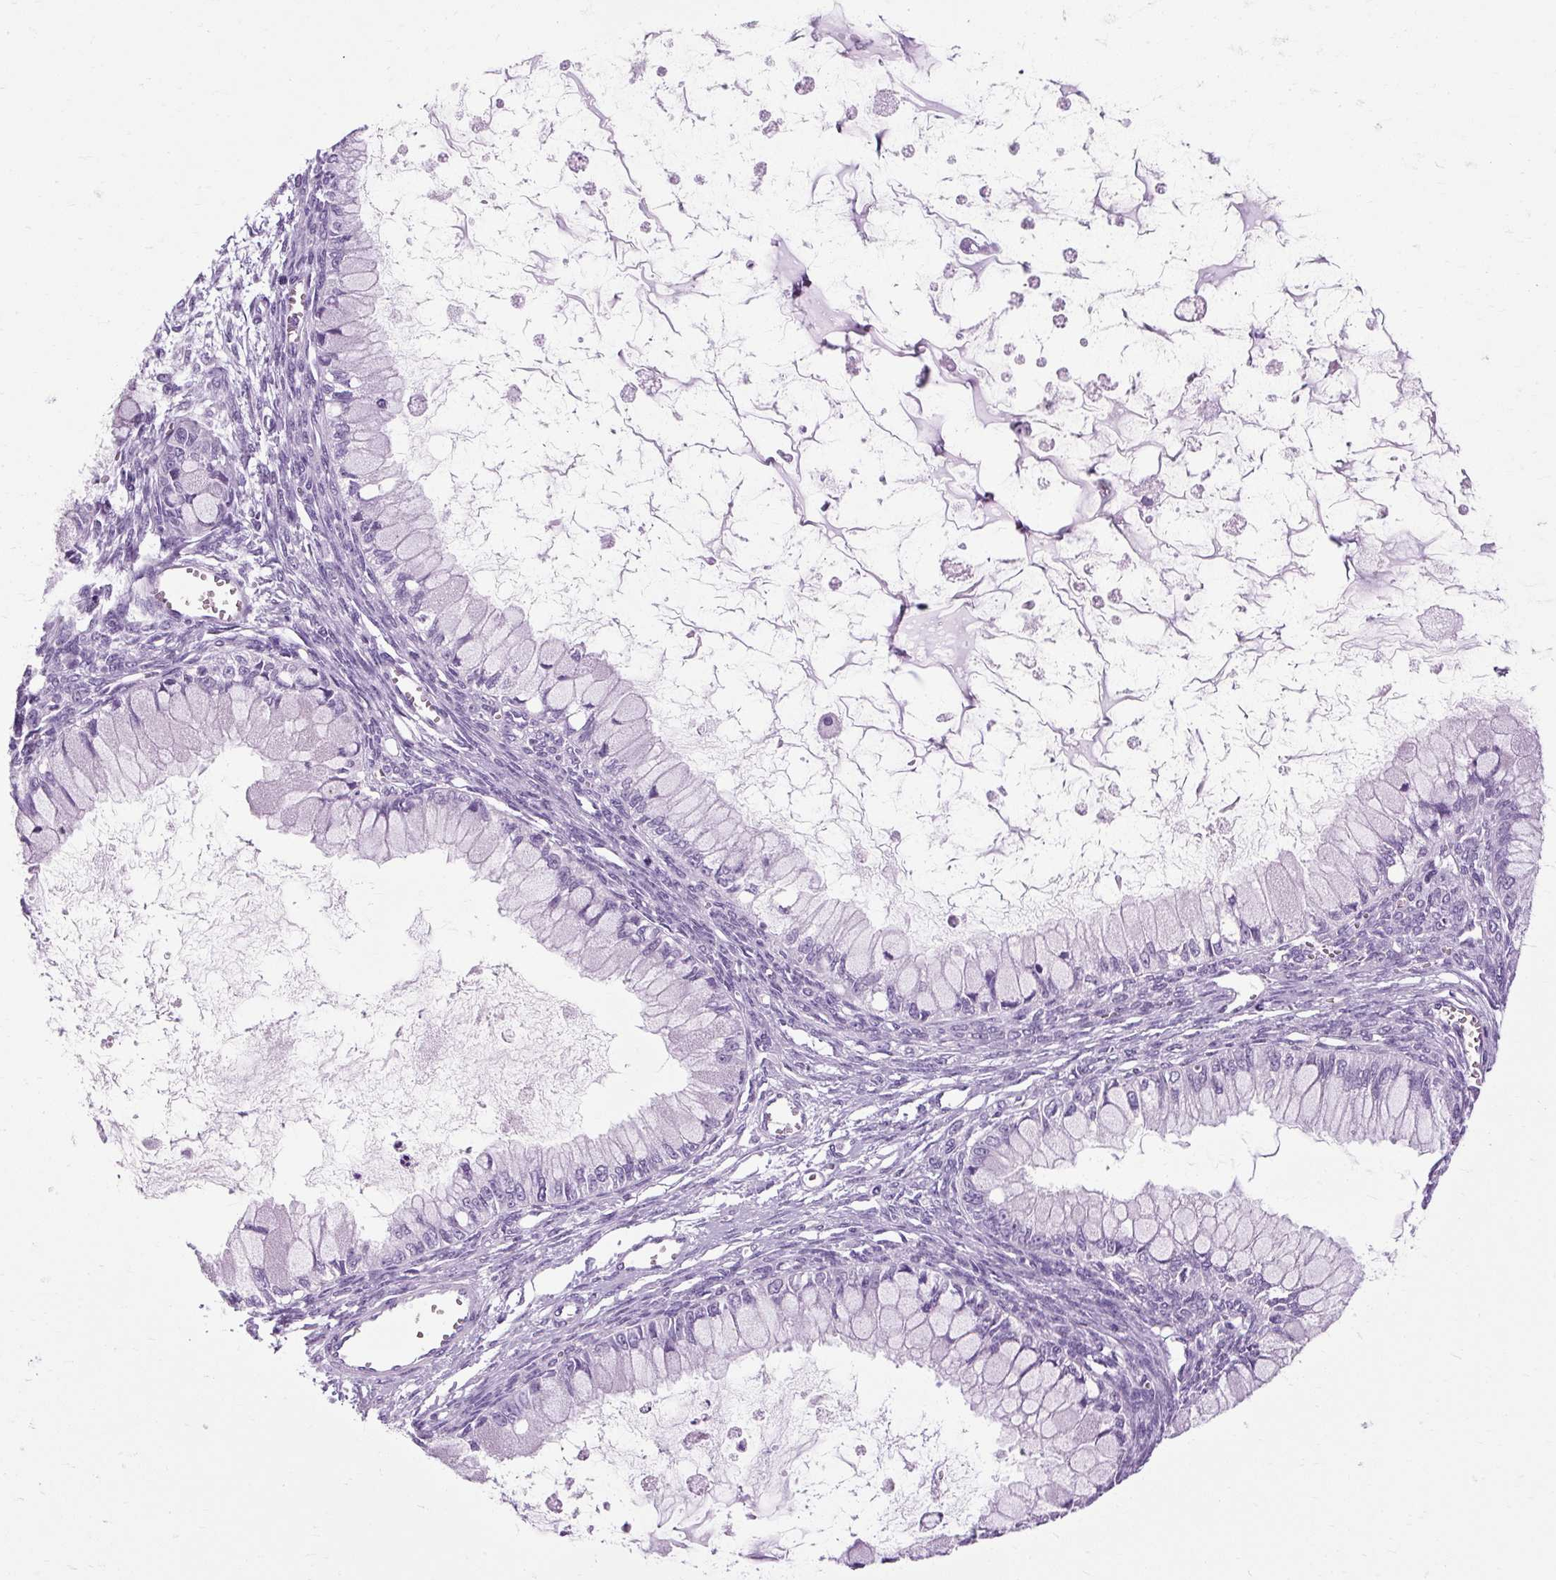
{"staining": {"intensity": "negative", "quantity": "none", "location": "none"}, "tissue": "ovarian cancer", "cell_type": "Tumor cells", "image_type": "cancer", "snomed": [{"axis": "morphology", "description": "Cystadenocarcinoma, mucinous, NOS"}, {"axis": "topography", "description": "Ovary"}], "caption": "DAB immunohistochemical staining of ovarian cancer demonstrates no significant staining in tumor cells.", "gene": "B3GNT4", "patient": {"sex": "female", "age": 34}}